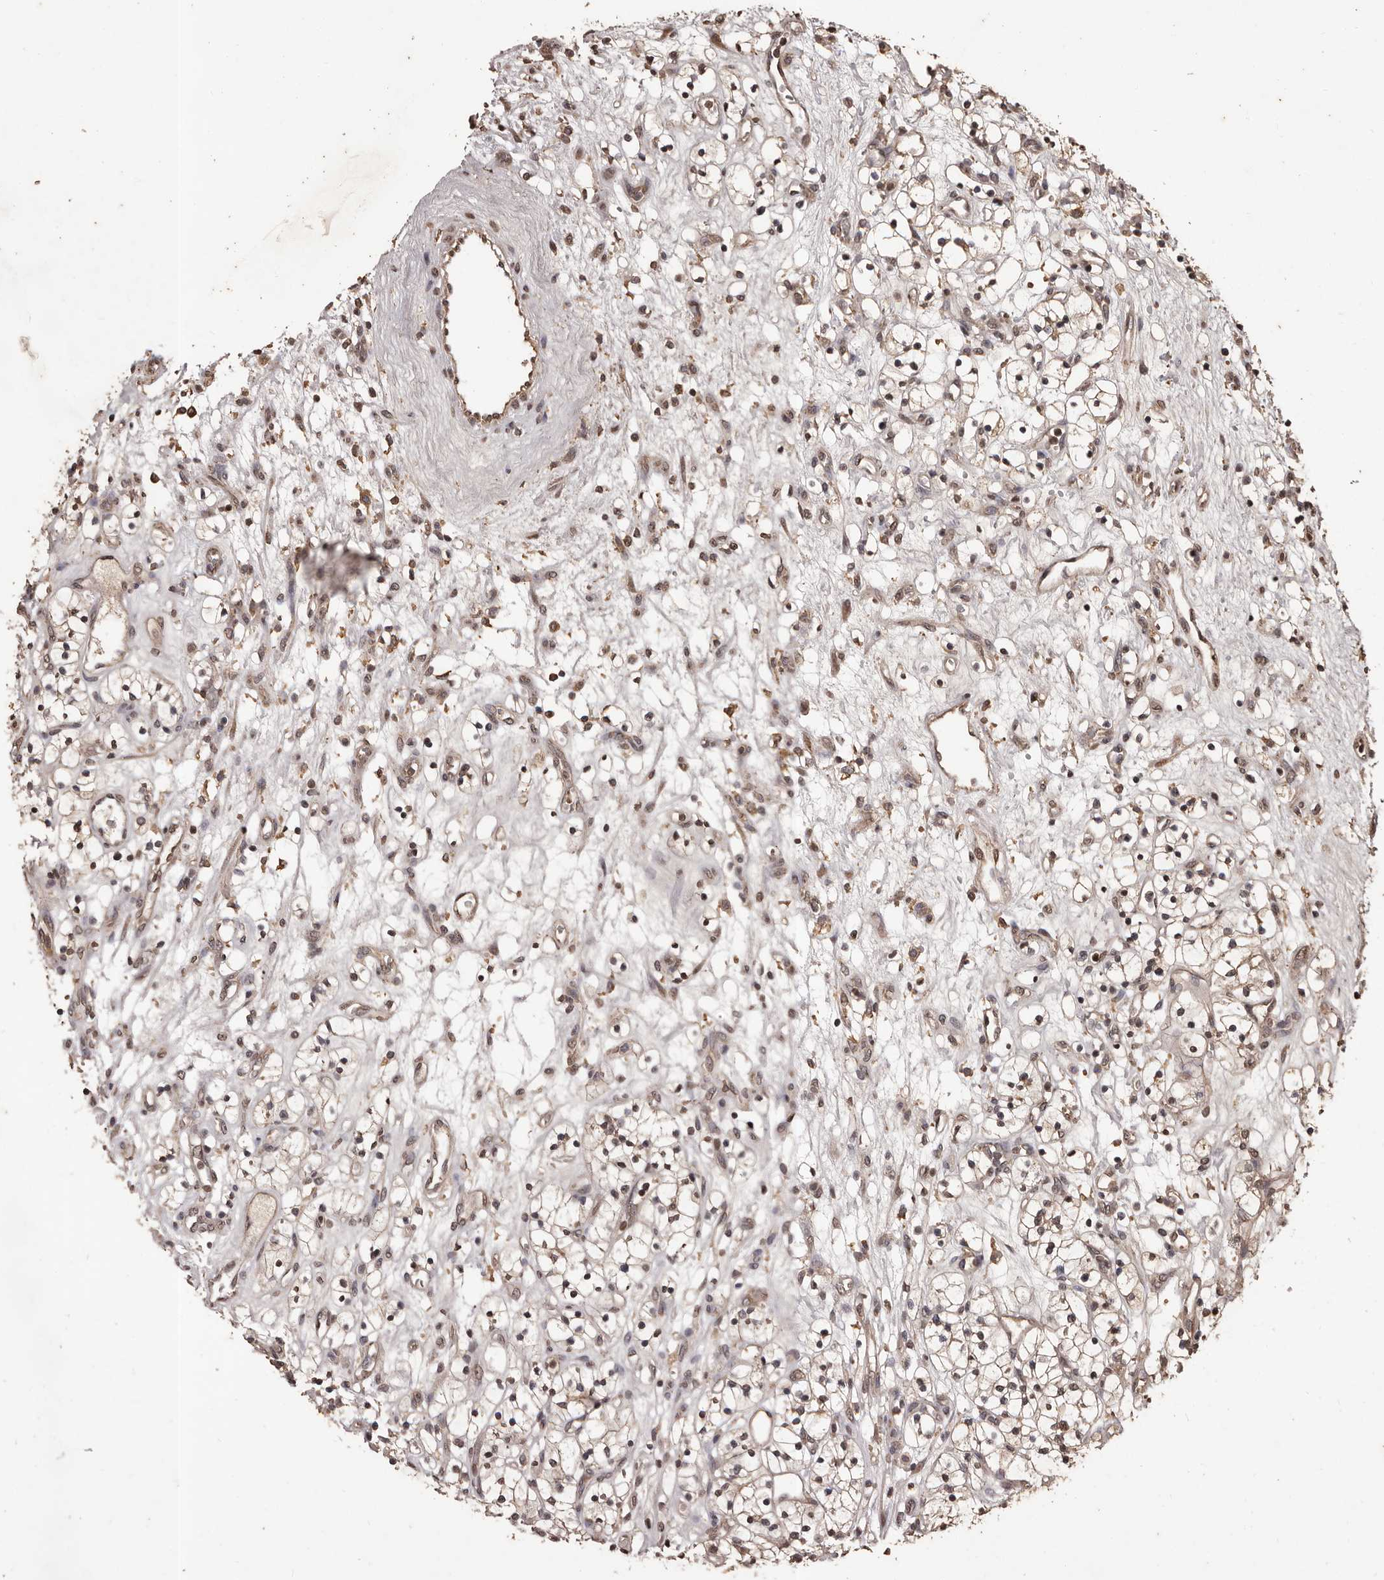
{"staining": {"intensity": "weak", "quantity": ">75%", "location": "cytoplasmic/membranous"}, "tissue": "renal cancer", "cell_type": "Tumor cells", "image_type": "cancer", "snomed": [{"axis": "morphology", "description": "Adenocarcinoma, NOS"}, {"axis": "topography", "description": "Kidney"}], "caption": "Immunohistochemical staining of renal cancer shows low levels of weak cytoplasmic/membranous positivity in about >75% of tumor cells. The protein of interest is stained brown, and the nuclei are stained in blue (DAB IHC with brightfield microscopy, high magnification).", "gene": "NAV1", "patient": {"sex": "female", "age": 57}}